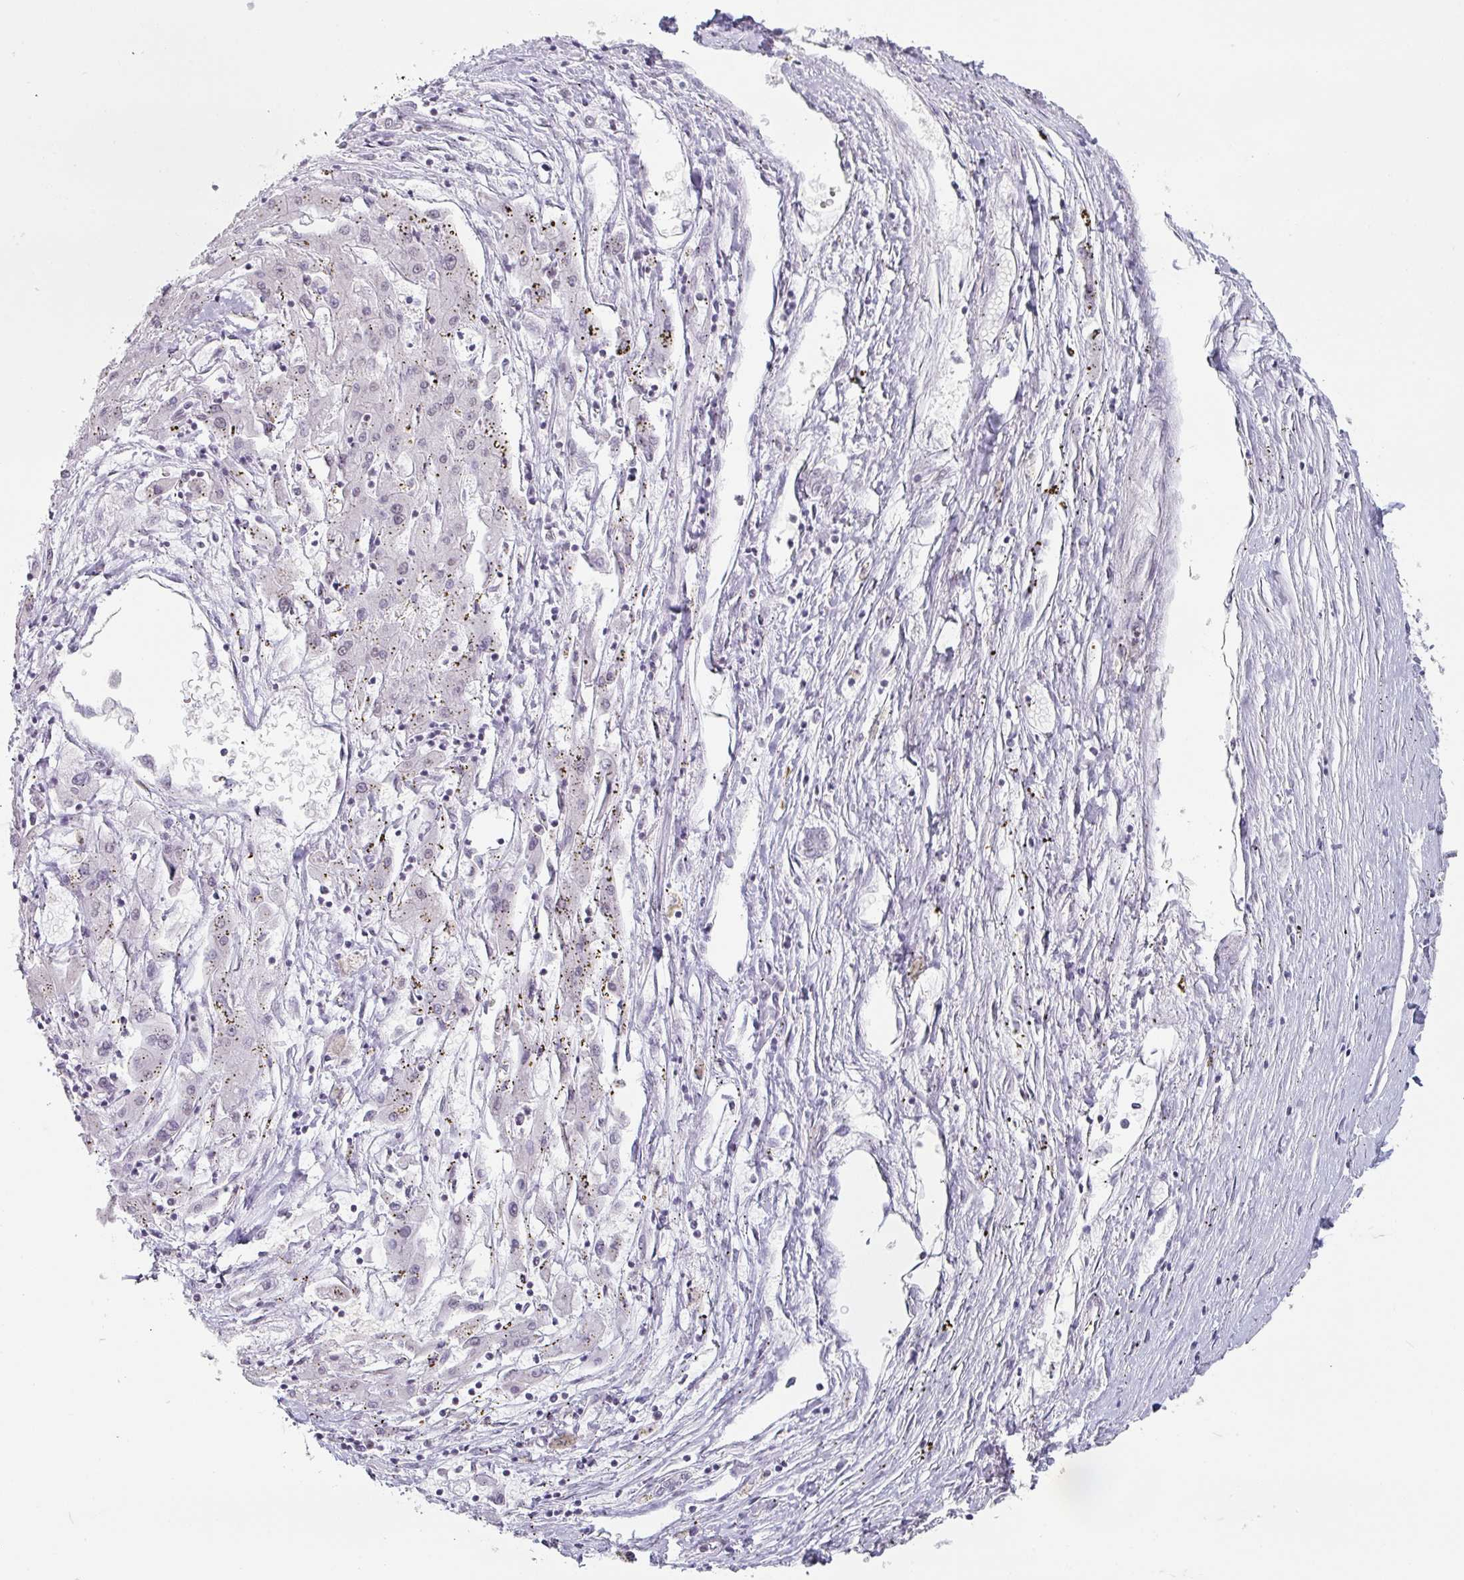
{"staining": {"intensity": "negative", "quantity": "none", "location": "none"}, "tissue": "liver cancer", "cell_type": "Tumor cells", "image_type": "cancer", "snomed": [{"axis": "morphology", "description": "Carcinoma, Hepatocellular, NOS"}, {"axis": "topography", "description": "Liver"}], "caption": "Liver hepatocellular carcinoma was stained to show a protein in brown. There is no significant staining in tumor cells.", "gene": "SPRR1A", "patient": {"sex": "male", "age": 72}}